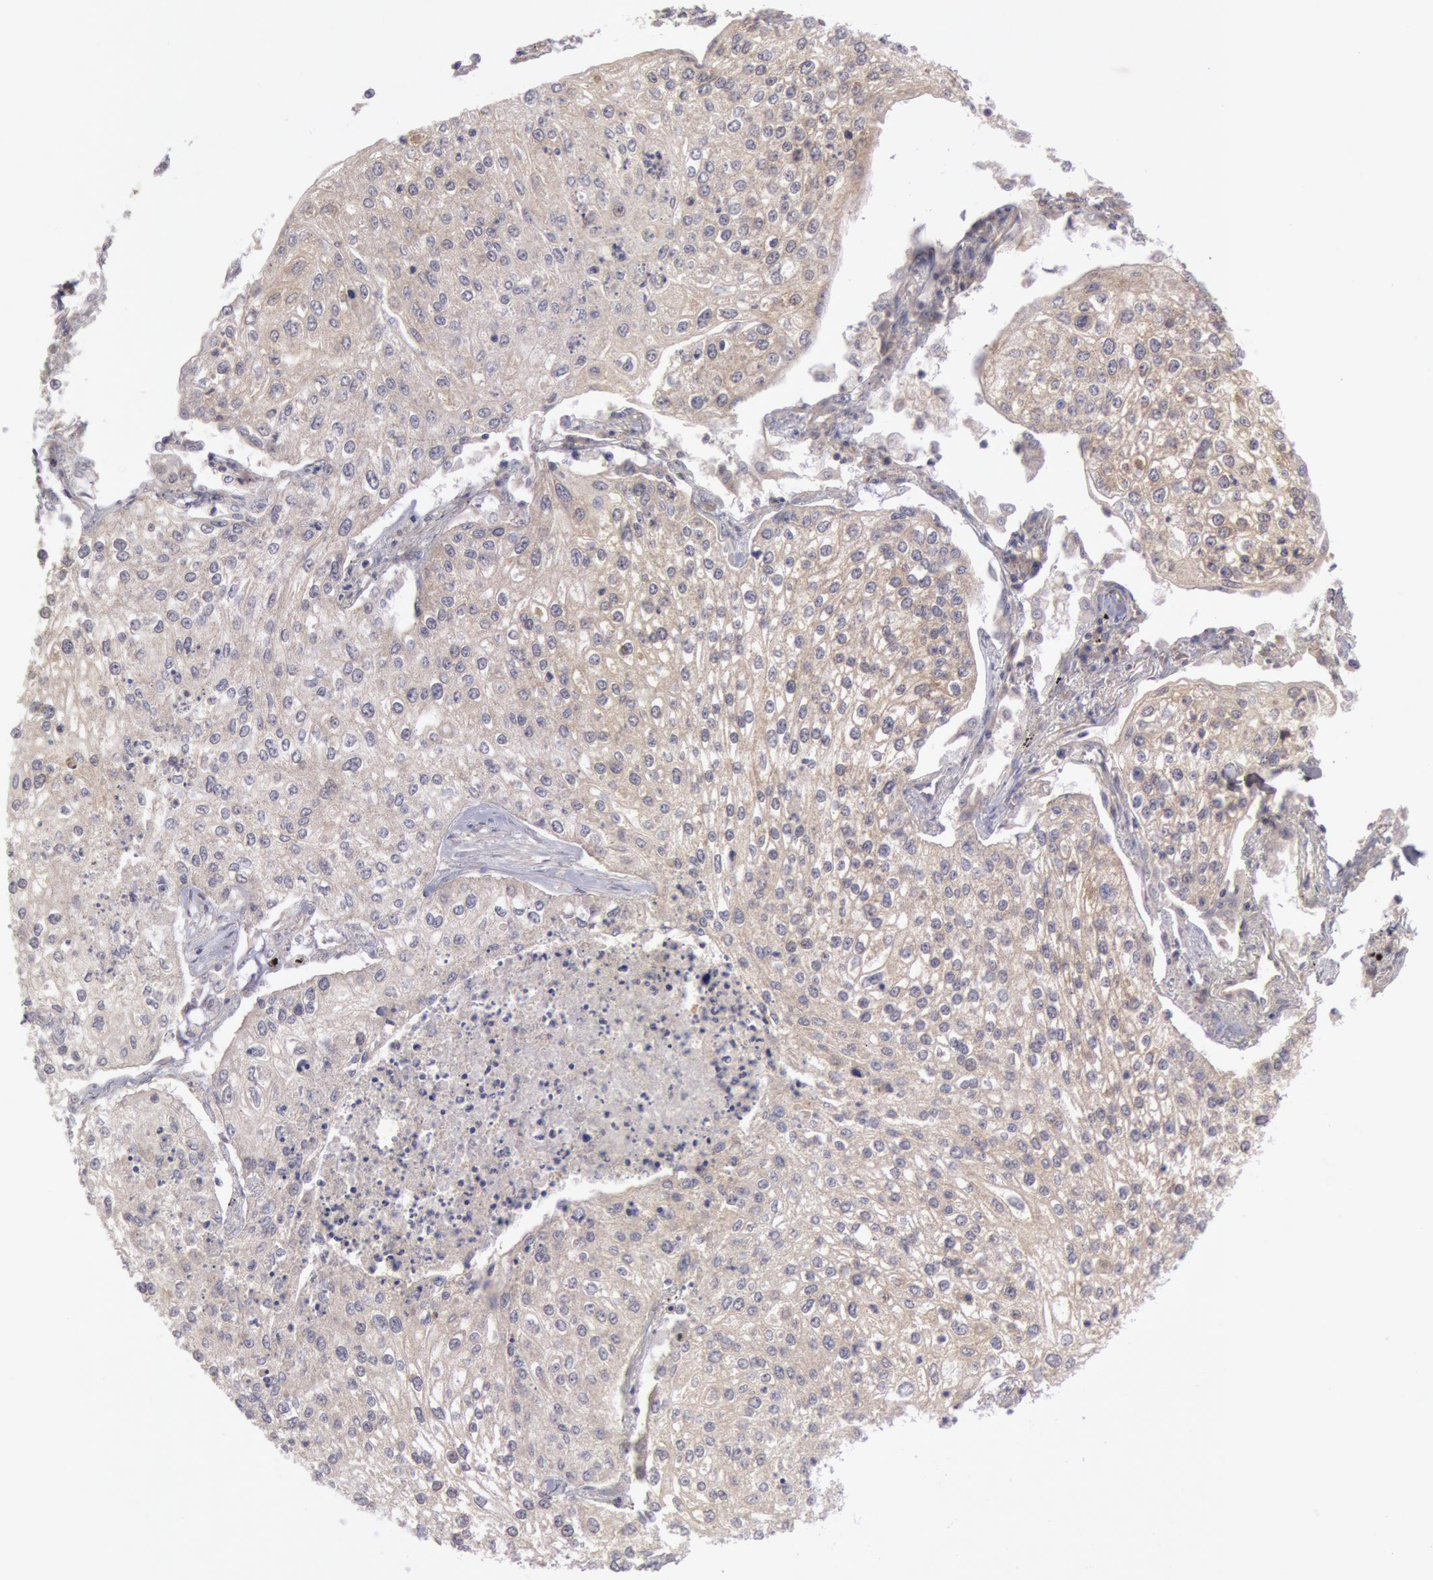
{"staining": {"intensity": "weak", "quantity": "25%-75%", "location": "cytoplasmic/membranous"}, "tissue": "lung cancer", "cell_type": "Tumor cells", "image_type": "cancer", "snomed": [{"axis": "morphology", "description": "Squamous cell carcinoma, NOS"}, {"axis": "topography", "description": "Lung"}], "caption": "A low amount of weak cytoplasmic/membranous positivity is appreciated in about 25%-75% of tumor cells in lung cancer (squamous cell carcinoma) tissue. Nuclei are stained in blue.", "gene": "BRAF", "patient": {"sex": "male", "age": 75}}